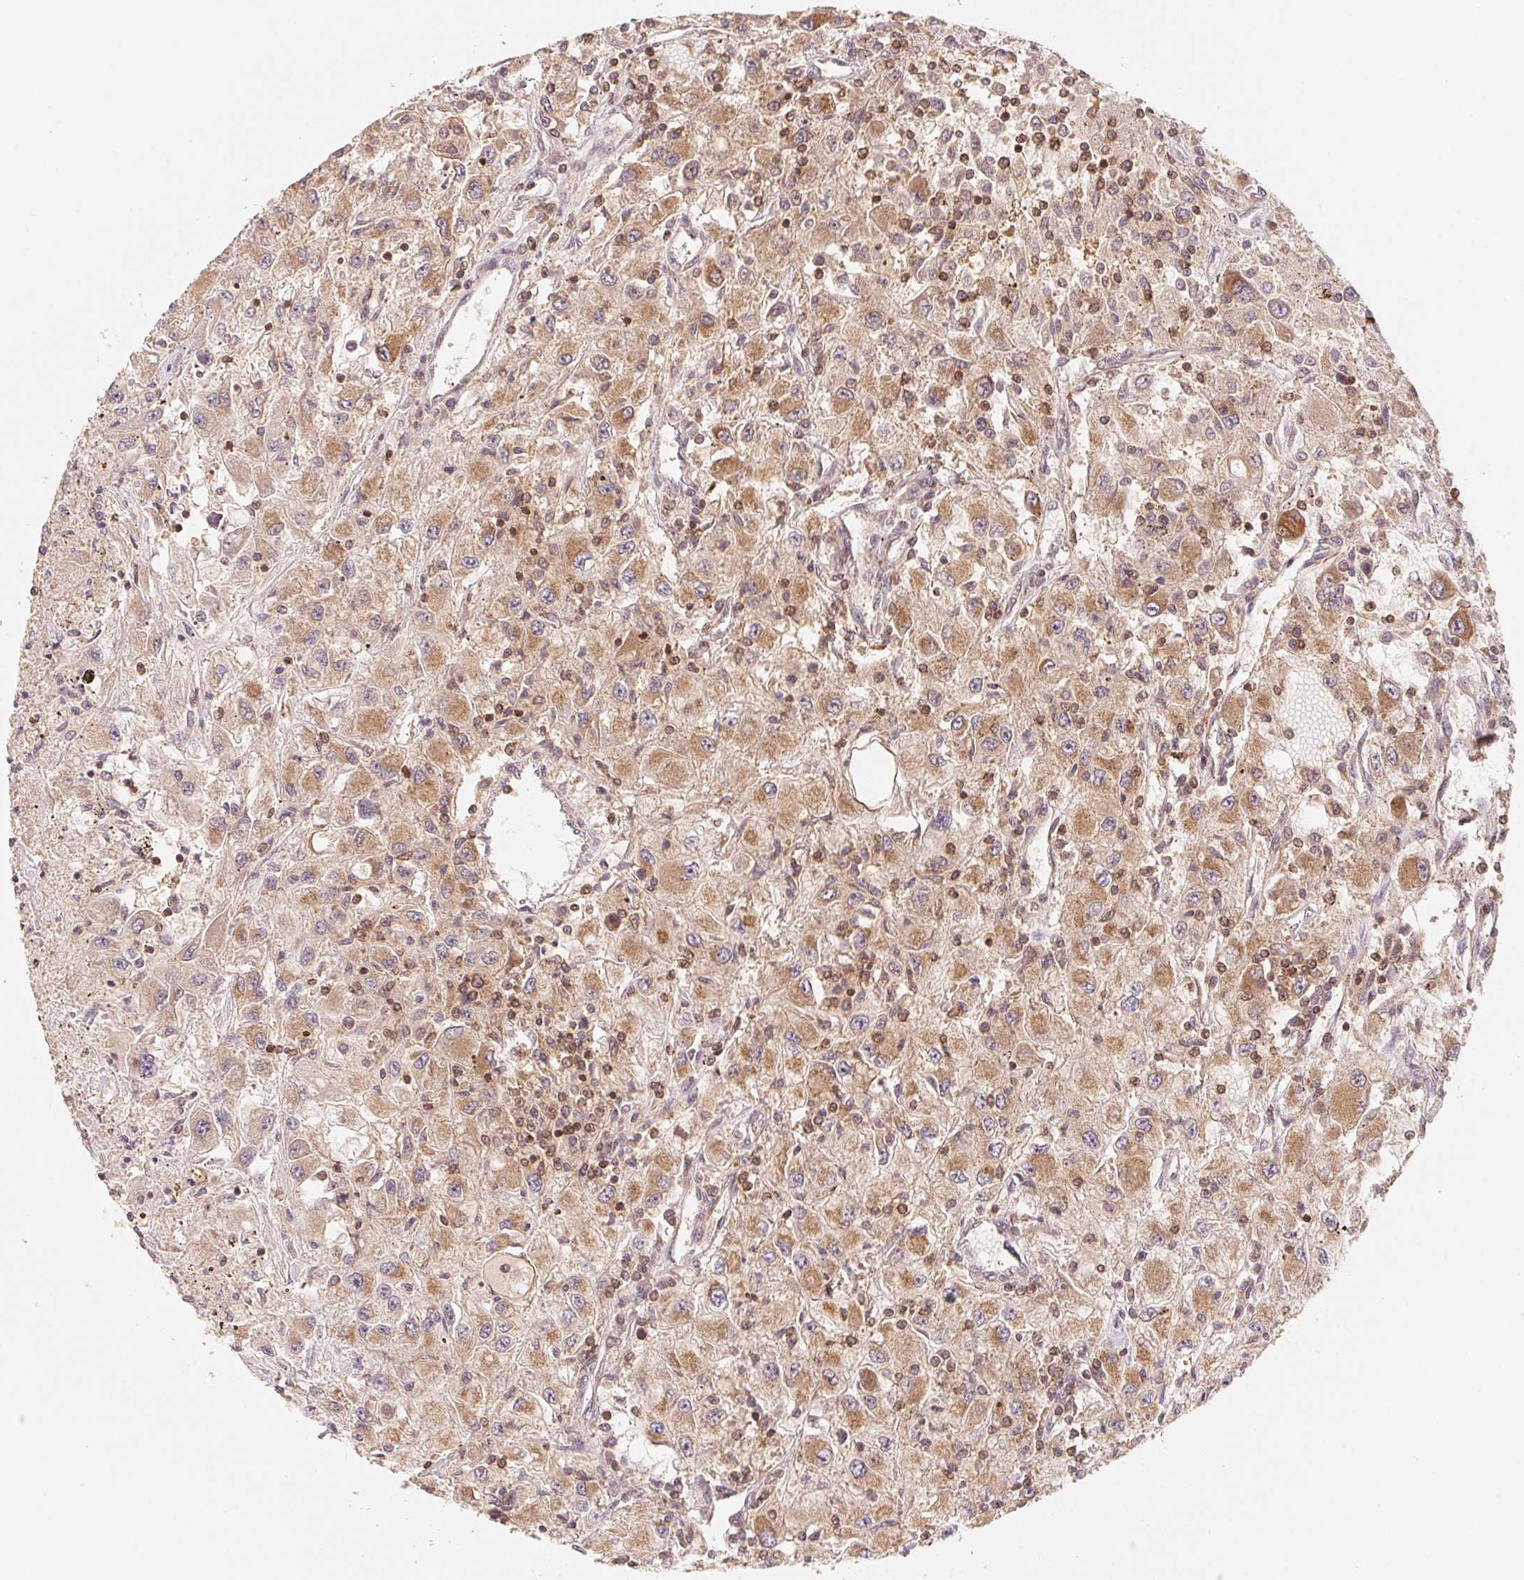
{"staining": {"intensity": "moderate", "quantity": "25%-75%", "location": "cytoplasmic/membranous"}, "tissue": "renal cancer", "cell_type": "Tumor cells", "image_type": "cancer", "snomed": [{"axis": "morphology", "description": "Adenocarcinoma, NOS"}, {"axis": "topography", "description": "Kidney"}], "caption": "Immunohistochemistry (IHC) image of human renal cancer stained for a protein (brown), which exhibits medium levels of moderate cytoplasmic/membranous staining in about 25%-75% of tumor cells.", "gene": "CCDC102B", "patient": {"sex": "female", "age": 67}}